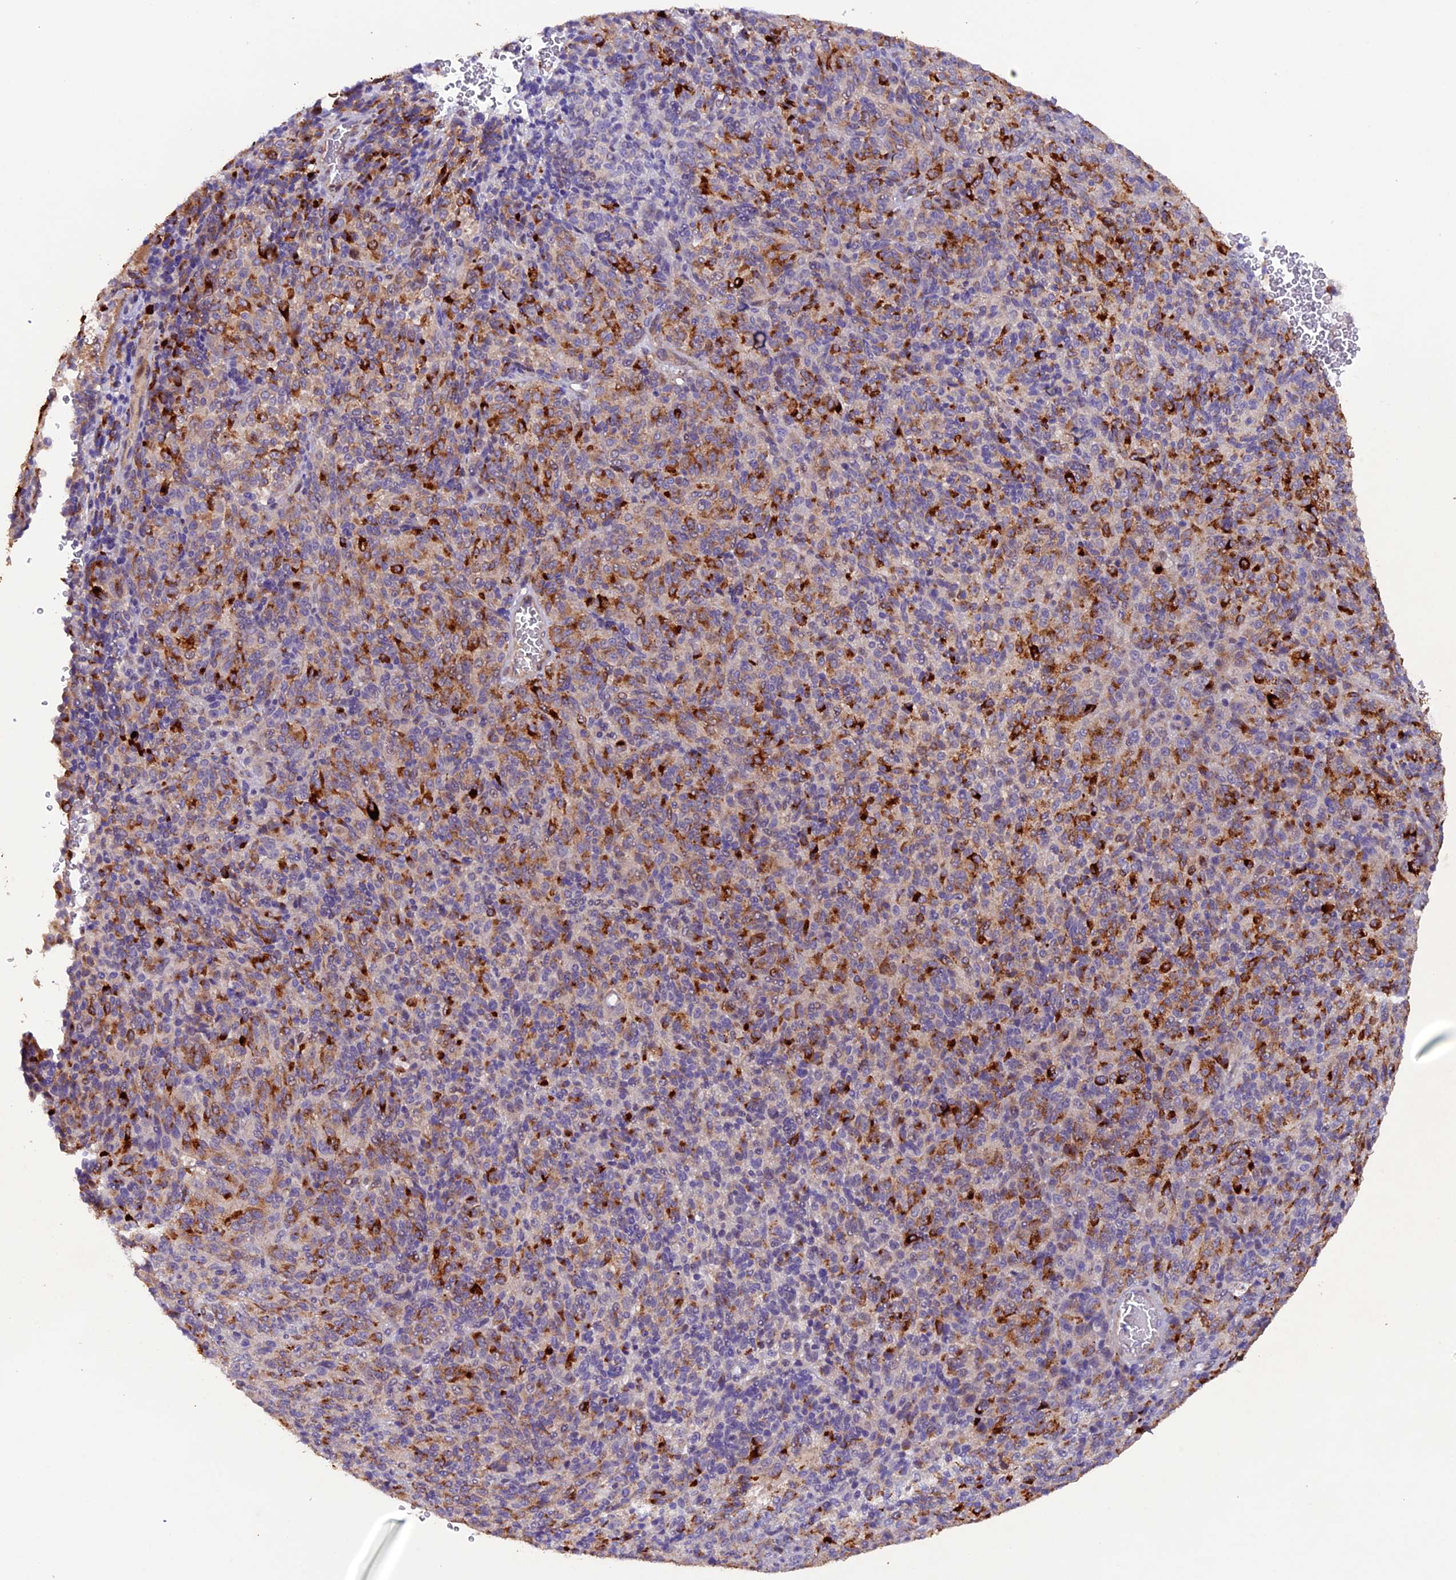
{"staining": {"intensity": "strong", "quantity": "25%-75%", "location": "cytoplasmic/membranous"}, "tissue": "melanoma", "cell_type": "Tumor cells", "image_type": "cancer", "snomed": [{"axis": "morphology", "description": "Malignant melanoma, Metastatic site"}, {"axis": "topography", "description": "Brain"}], "caption": "Strong cytoplasmic/membranous protein expression is seen in approximately 25%-75% of tumor cells in melanoma.", "gene": "NCK2", "patient": {"sex": "female", "age": 56}}